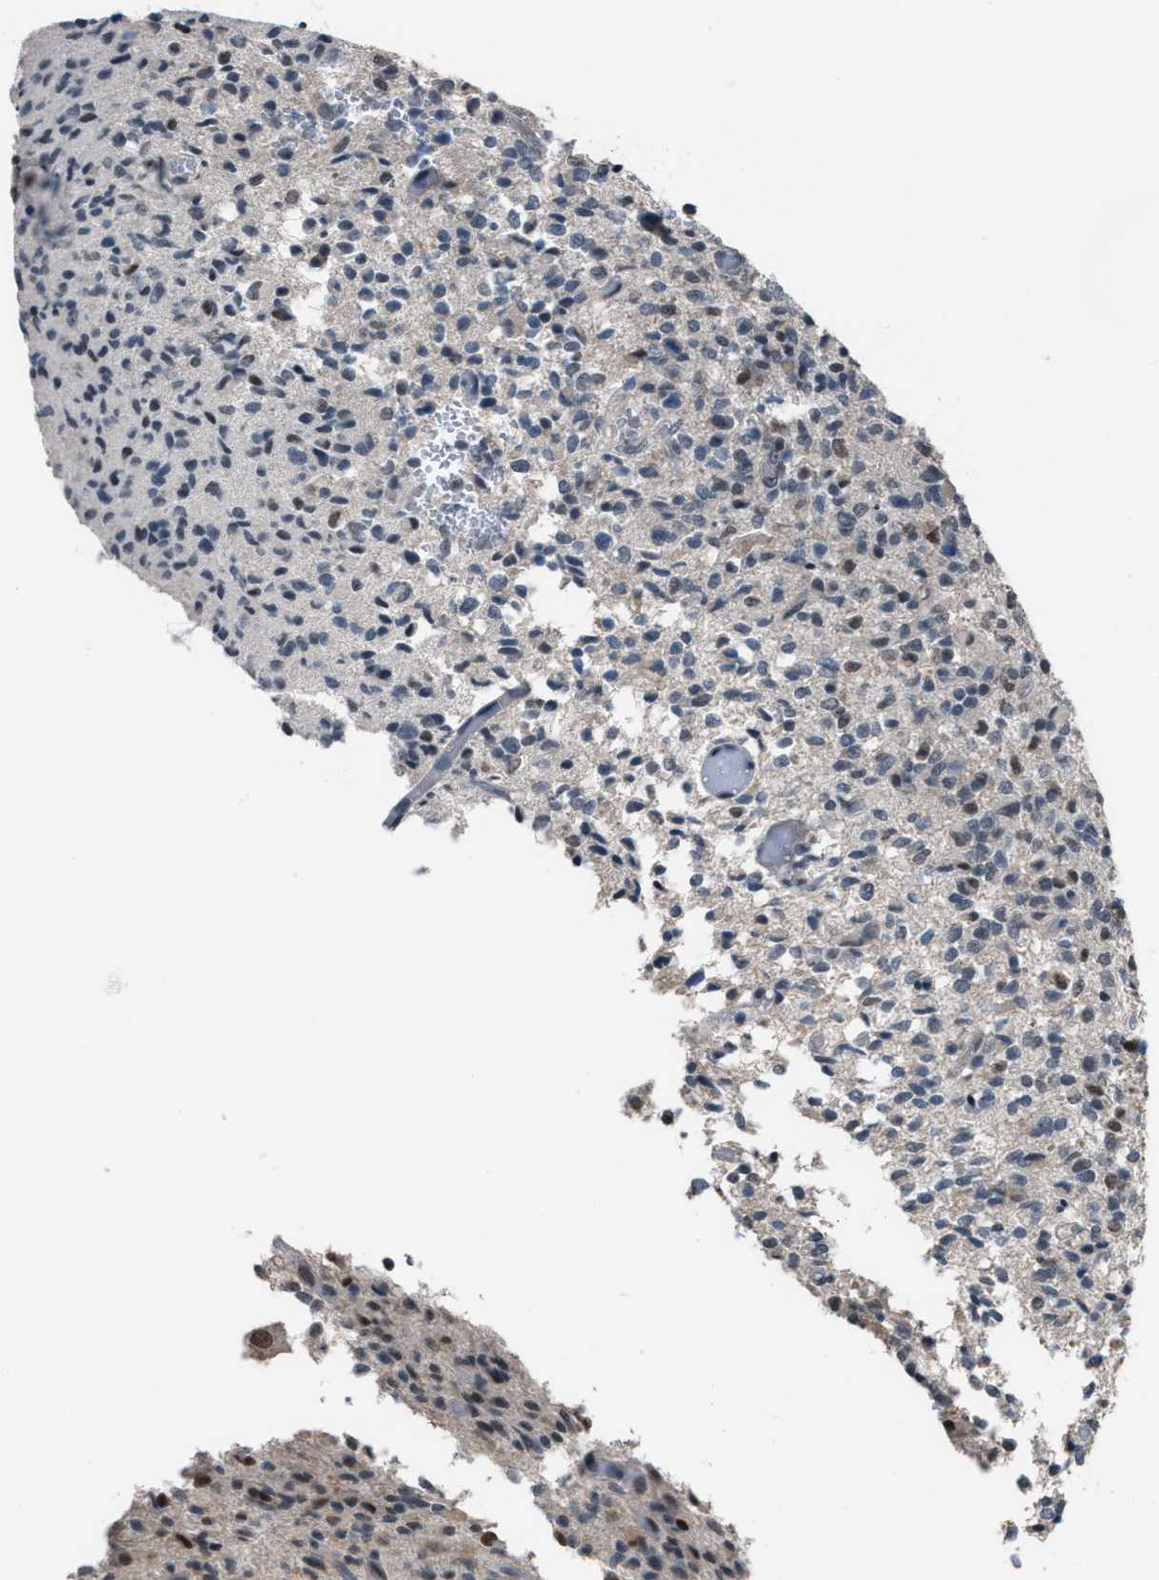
{"staining": {"intensity": "weak", "quantity": "25%-75%", "location": "nuclear"}, "tissue": "glioma", "cell_type": "Tumor cells", "image_type": "cancer", "snomed": [{"axis": "morphology", "description": "Glioma, malignant, High grade"}, {"axis": "topography", "description": "Brain"}], "caption": "High-power microscopy captured an immunohistochemistry image of glioma, revealing weak nuclear positivity in approximately 25%-75% of tumor cells.", "gene": "ZNF276", "patient": {"sex": "male", "age": 71}}